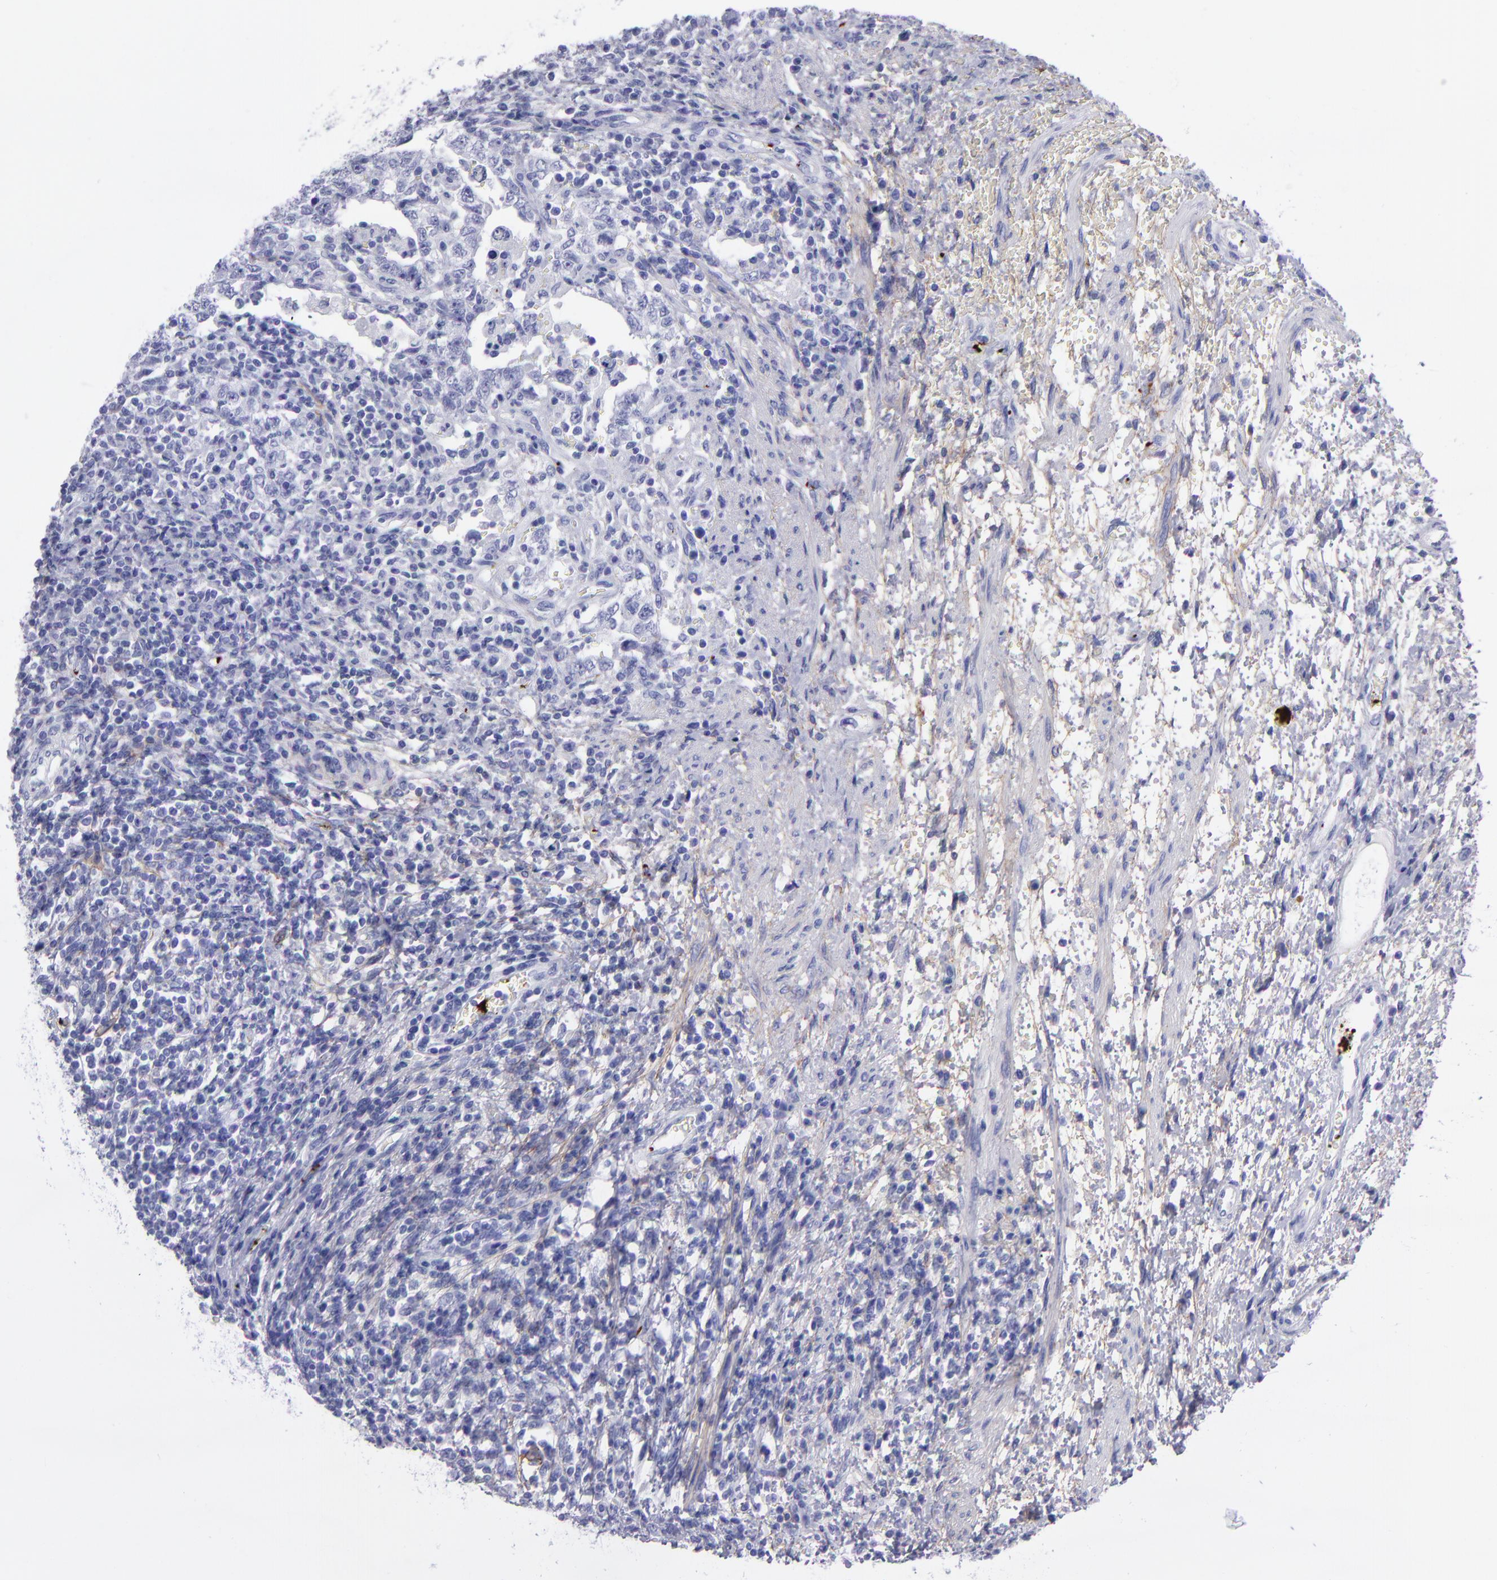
{"staining": {"intensity": "negative", "quantity": "none", "location": "none"}, "tissue": "testis cancer", "cell_type": "Tumor cells", "image_type": "cancer", "snomed": [{"axis": "morphology", "description": "Carcinoma, Embryonal, NOS"}, {"axis": "topography", "description": "Testis"}], "caption": "Immunohistochemistry (IHC) photomicrograph of human testis cancer (embryonal carcinoma) stained for a protein (brown), which reveals no expression in tumor cells.", "gene": "EFCAB13", "patient": {"sex": "male", "age": 26}}